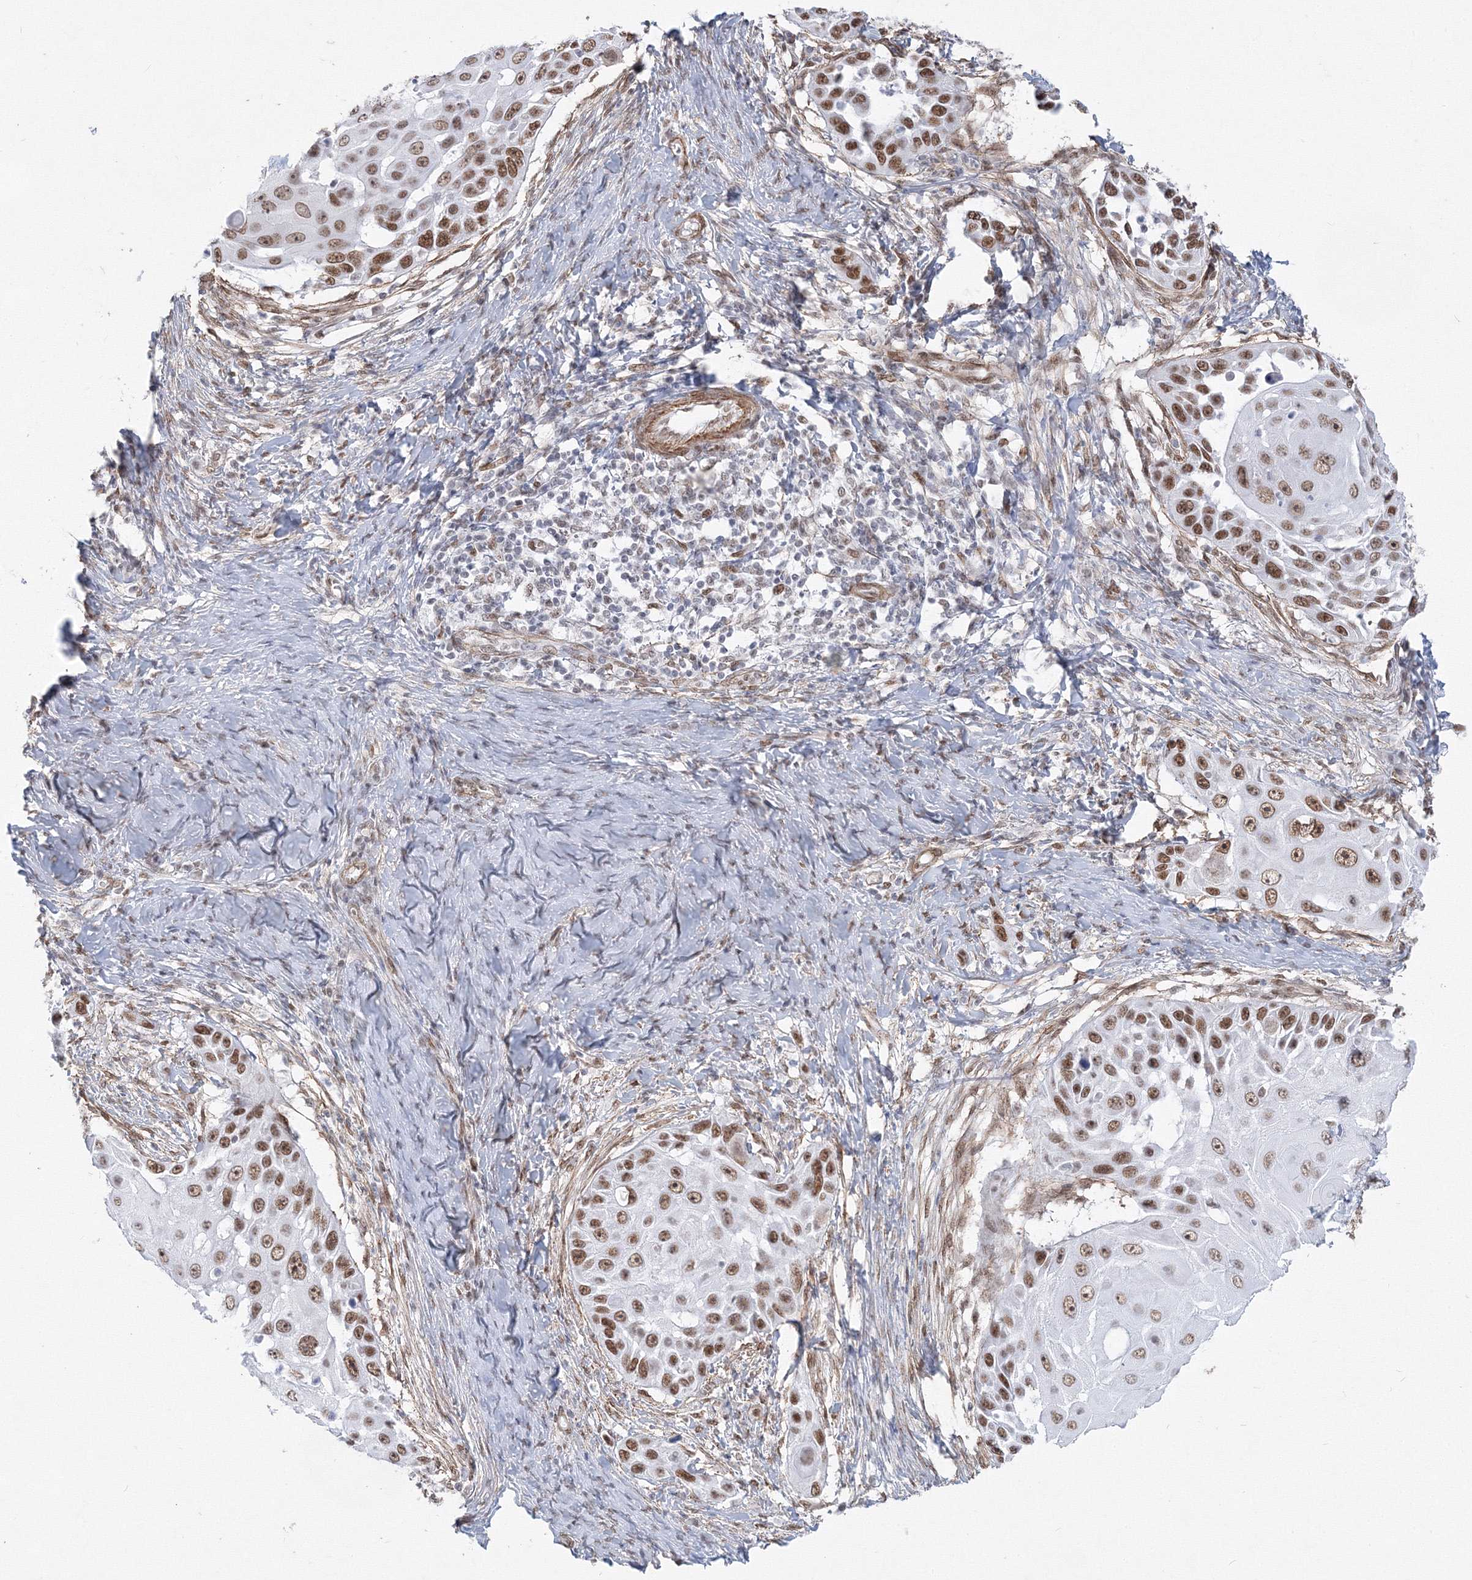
{"staining": {"intensity": "moderate", "quantity": ">75%", "location": "nuclear"}, "tissue": "skin cancer", "cell_type": "Tumor cells", "image_type": "cancer", "snomed": [{"axis": "morphology", "description": "Squamous cell carcinoma, NOS"}, {"axis": "topography", "description": "Skin"}], "caption": "Immunohistochemical staining of skin squamous cell carcinoma displays medium levels of moderate nuclear staining in about >75% of tumor cells.", "gene": "ZNF638", "patient": {"sex": "female", "age": 44}}